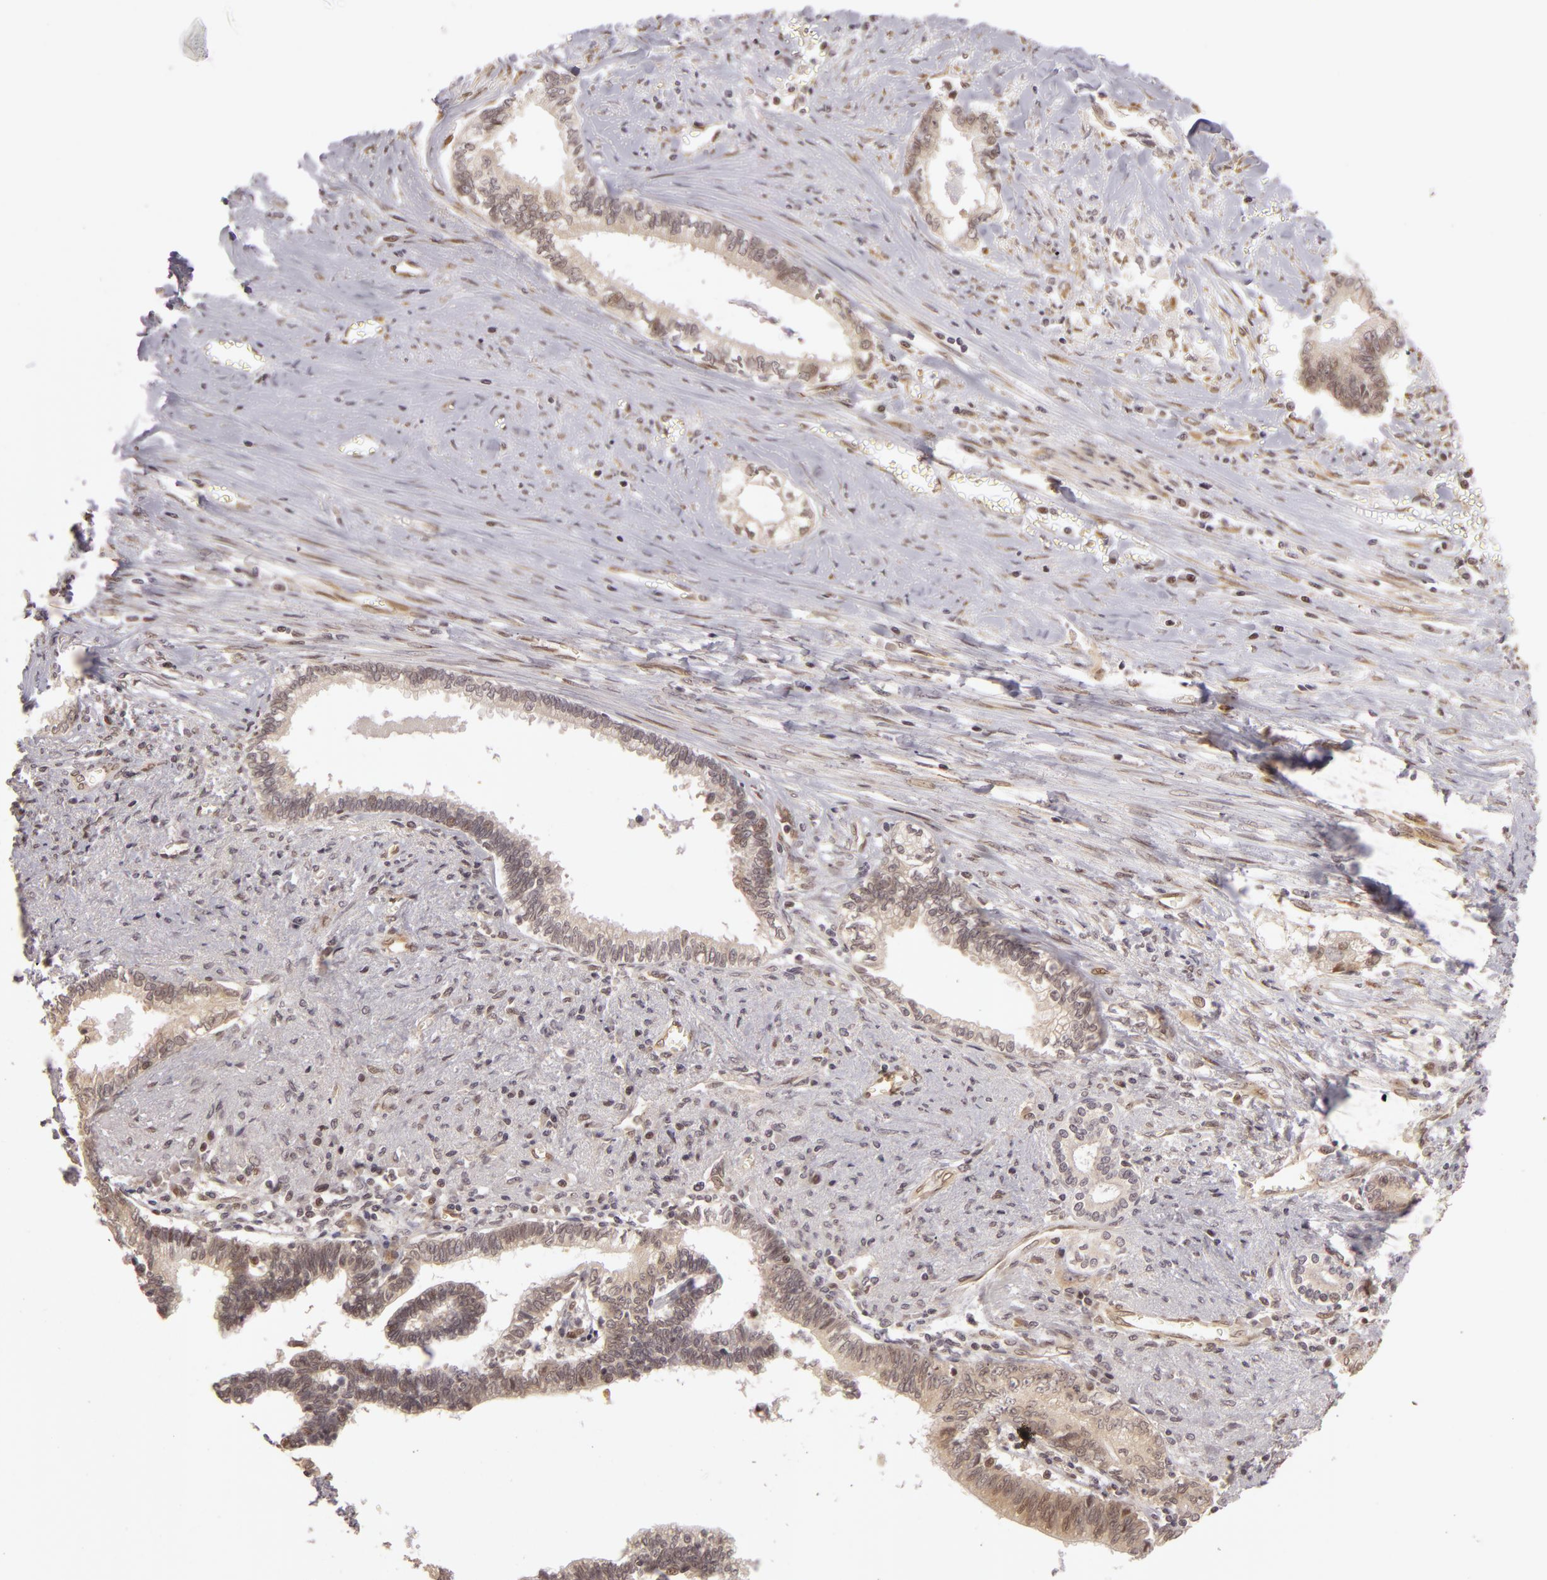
{"staining": {"intensity": "weak", "quantity": "25%-75%", "location": "cytoplasmic/membranous,nuclear"}, "tissue": "liver cancer", "cell_type": "Tumor cells", "image_type": "cancer", "snomed": [{"axis": "morphology", "description": "Cholangiocarcinoma"}, {"axis": "topography", "description": "Liver"}], "caption": "Weak cytoplasmic/membranous and nuclear expression for a protein is seen in approximately 25%-75% of tumor cells of liver cancer using IHC.", "gene": "ZNF133", "patient": {"sex": "male", "age": 57}}